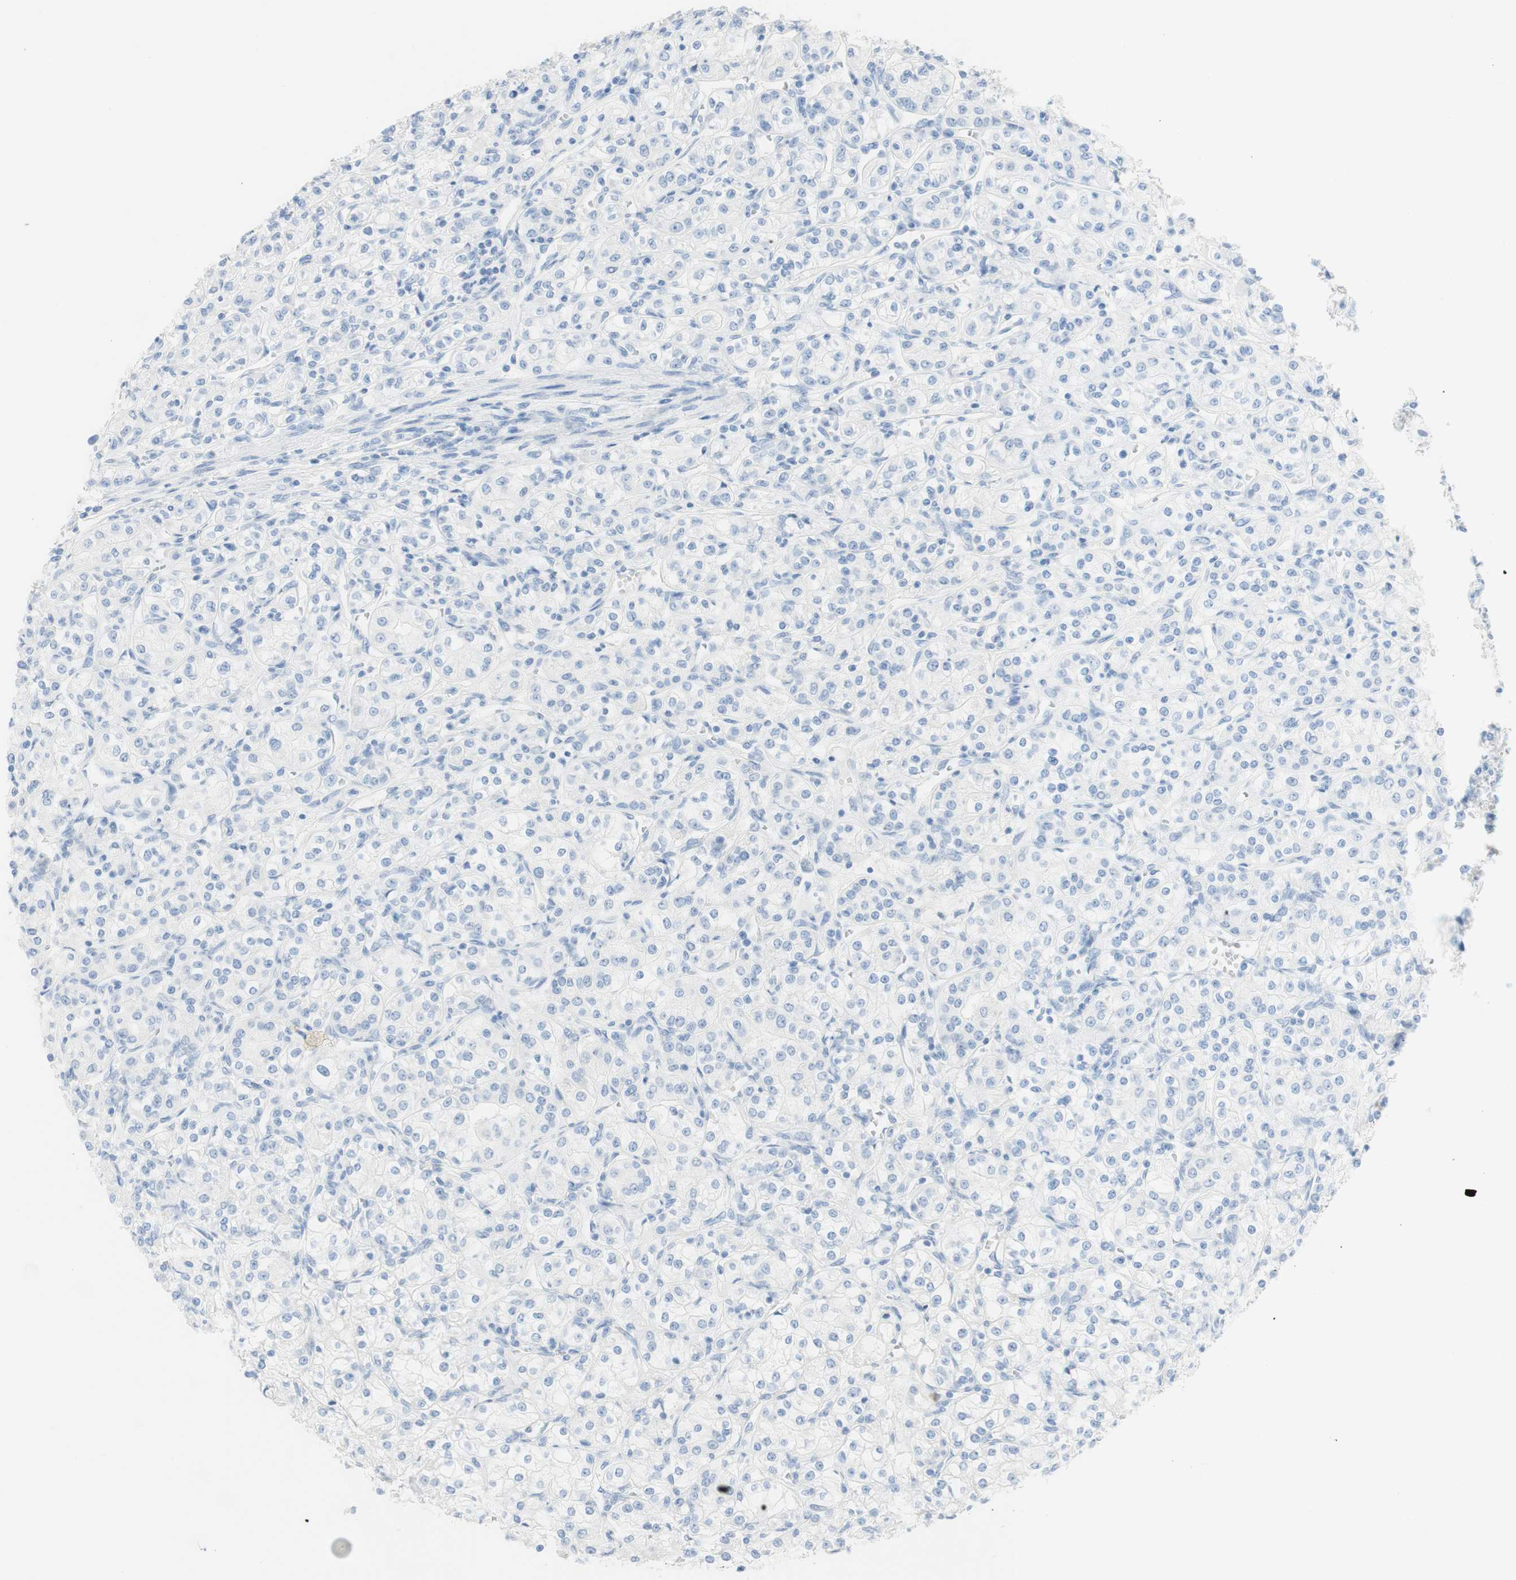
{"staining": {"intensity": "negative", "quantity": "none", "location": "none"}, "tissue": "renal cancer", "cell_type": "Tumor cells", "image_type": "cancer", "snomed": [{"axis": "morphology", "description": "Adenocarcinoma, NOS"}, {"axis": "topography", "description": "Kidney"}], "caption": "Renal cancer was stained to show a protein in brown. There is no significant staining in tumor cells.", "gene": "TPO", "patient": {"sex": "male", "age": 77}}